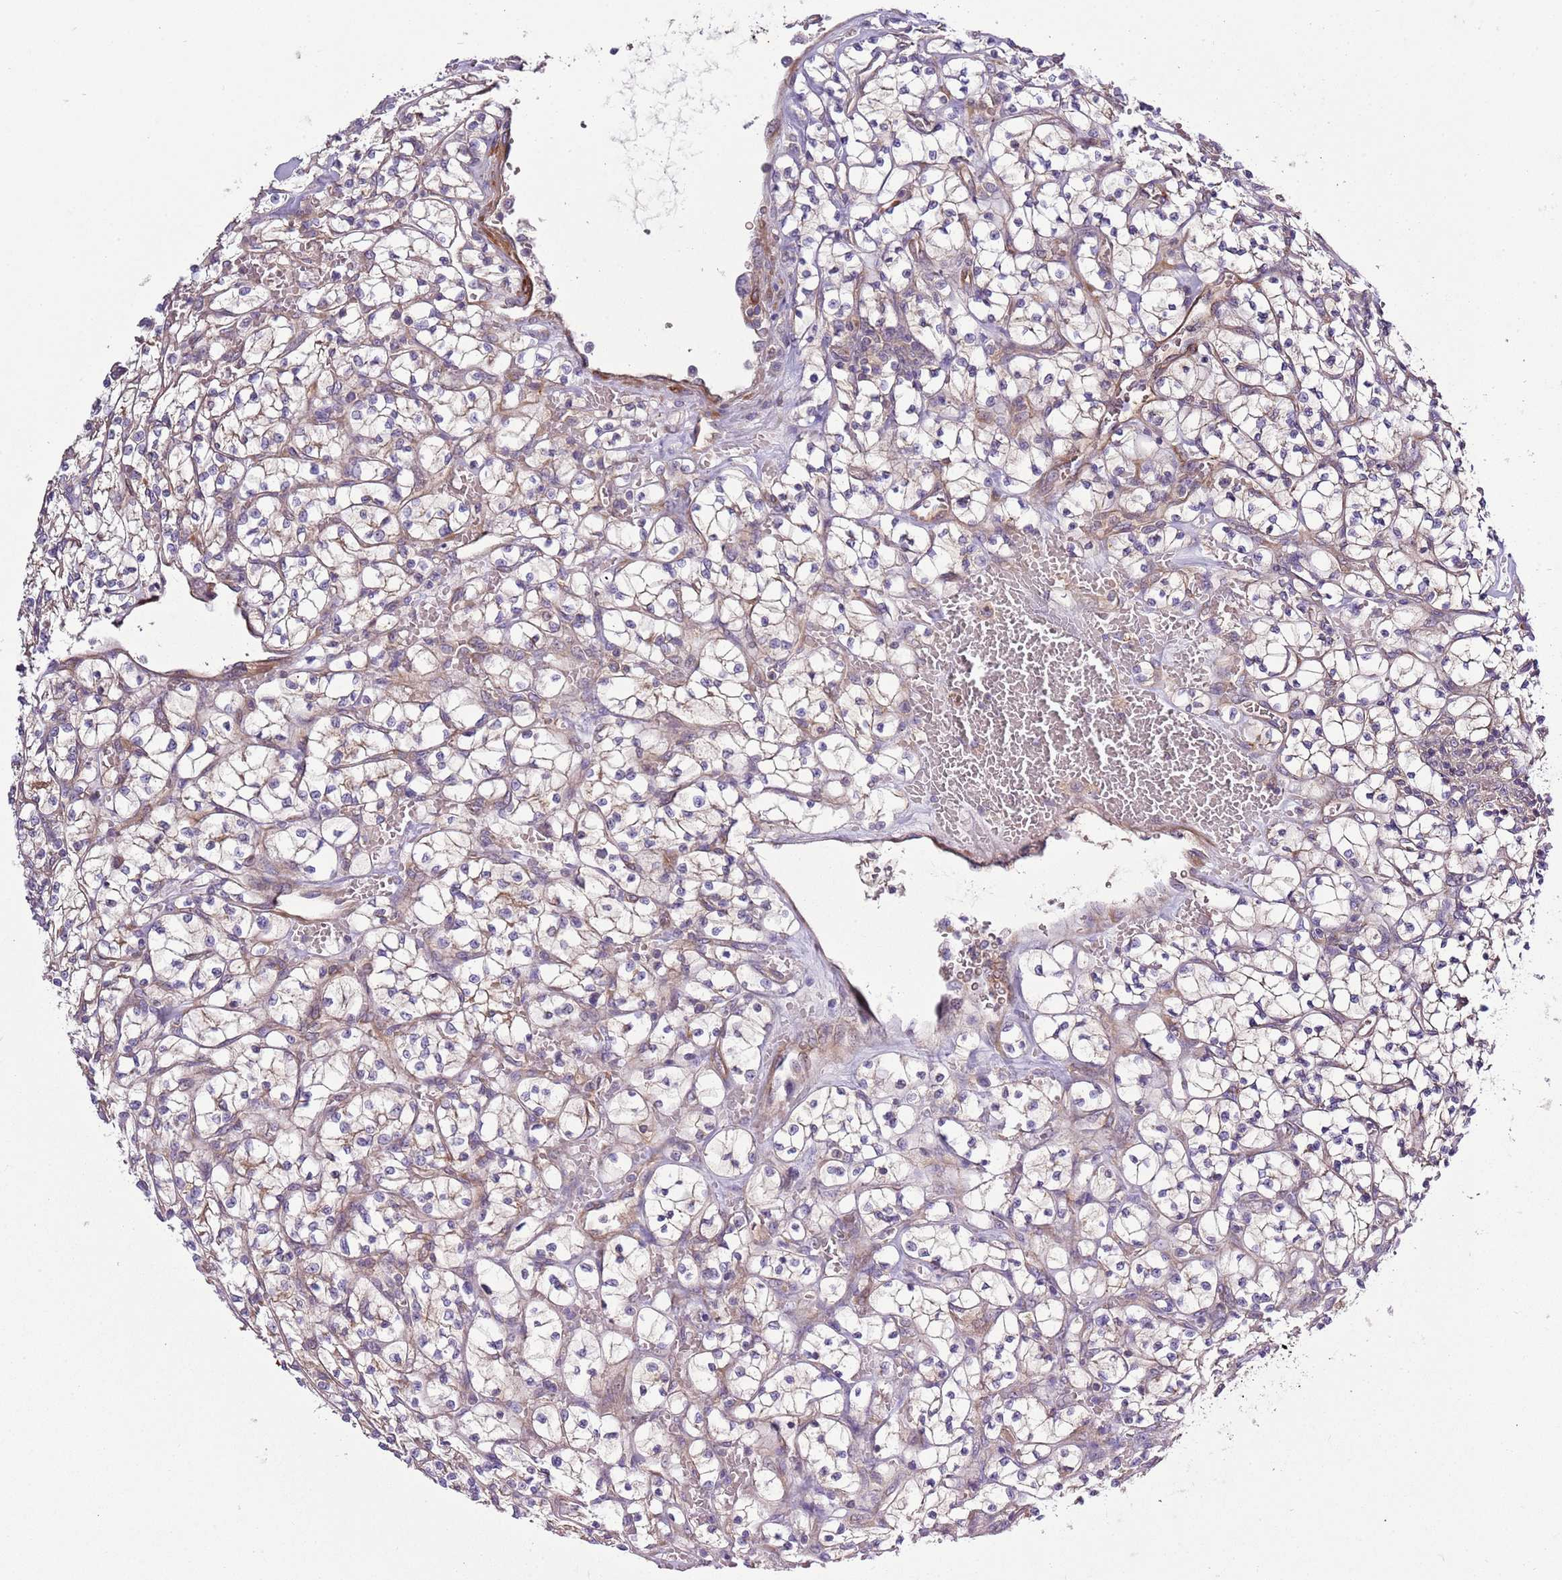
{"staining": {"intensity": "negative", "quantity": "none", "location": "none"}, "tissue": "renal cancer", "cell_type": "Tumor cells", "image_type": "cancer", "snomed": [{"axis": "morphology", "description": "Adenocarcinoma, NOS"}, {"axis": "topography", "description": "Kidney"}], "caption": "This is an IHC photomicrograph of human renal cancer. There is no expression in tumor cells.", "gene": "GNL1", "patient": {"sex": "female", "age": 64}}